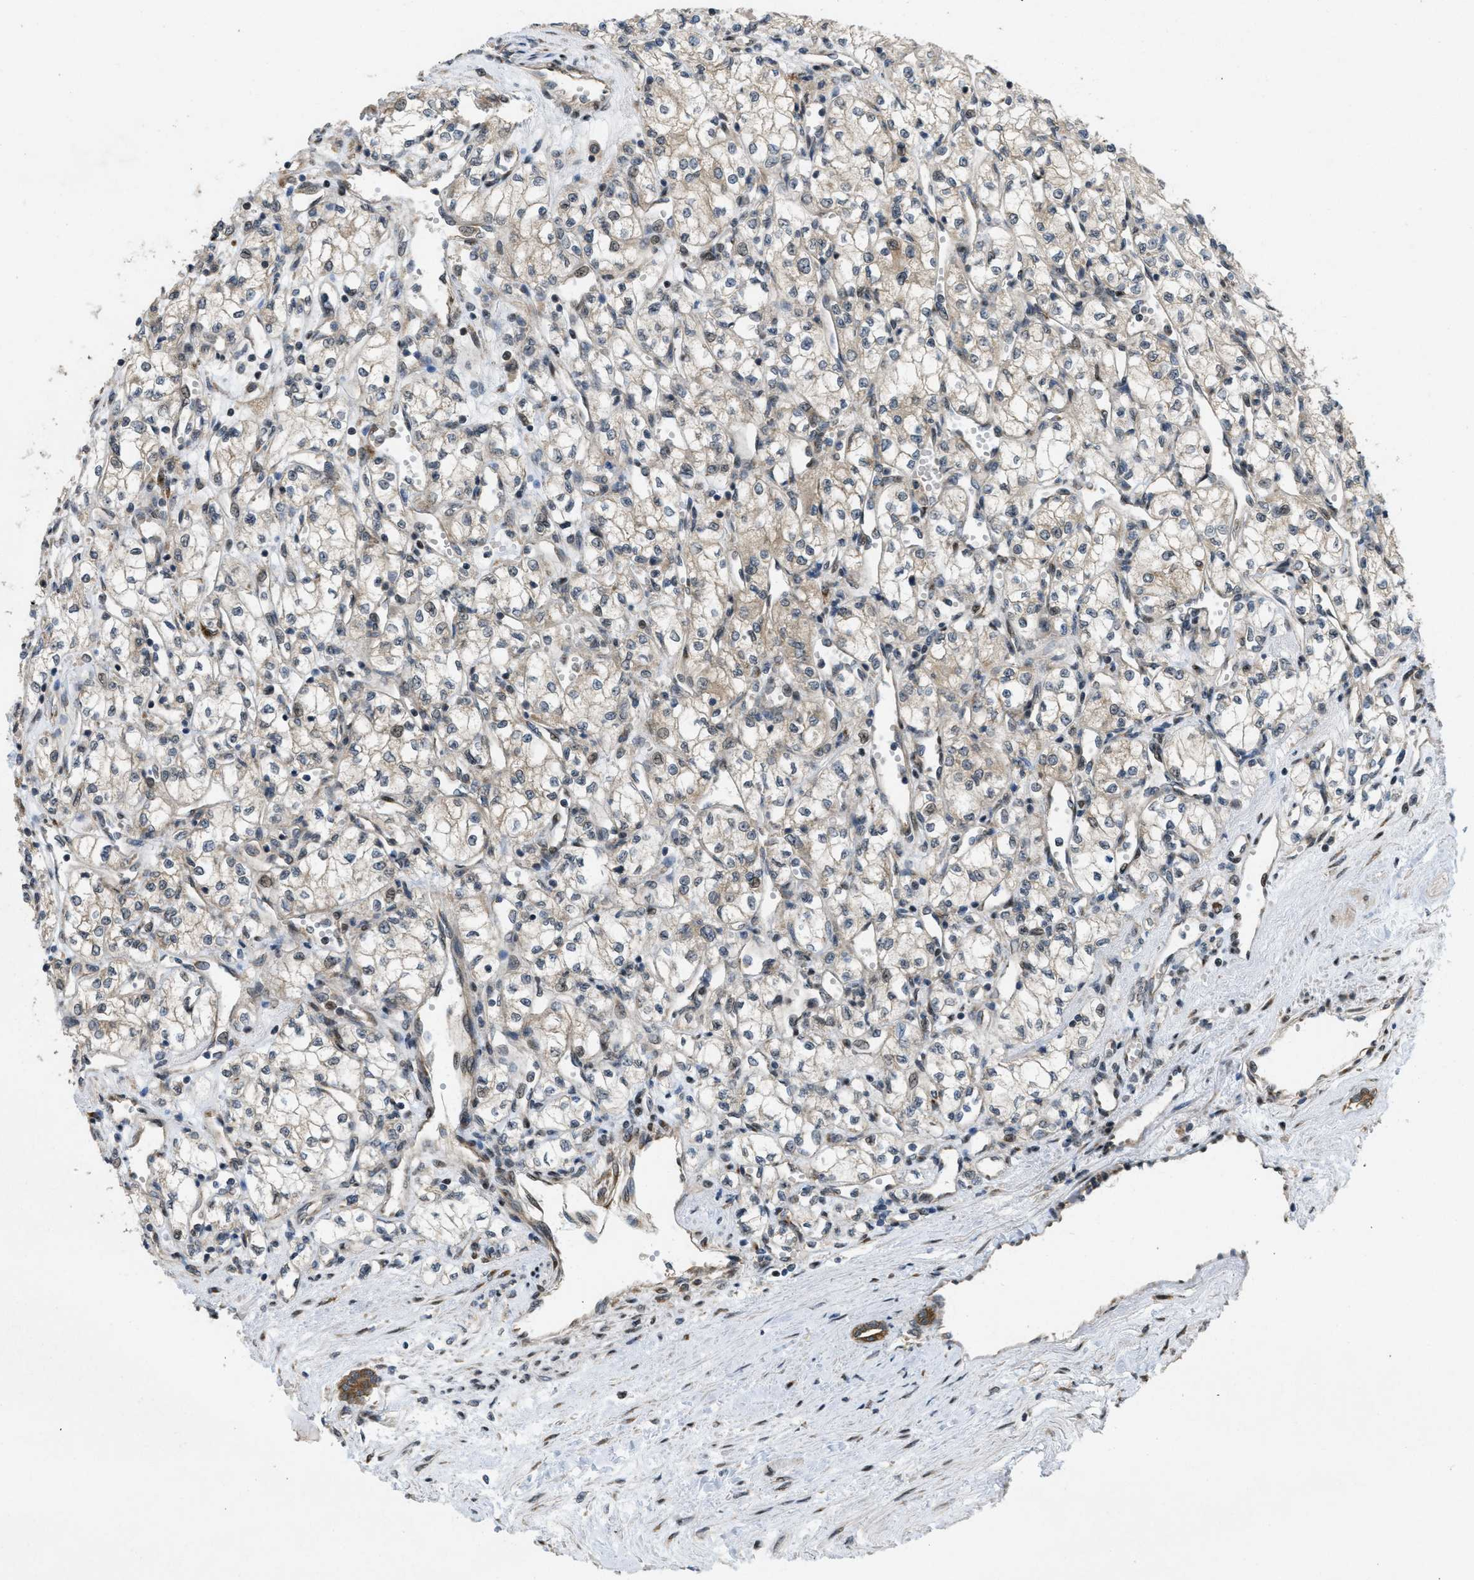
{"staining": {"intensity": "negative", "quantity": "none", "location": "none"}, "tissue": "renal cancer", "cell_type": "Tumor cells", "image_type": "cancer", "snomed": [{"axis": "morphology", "description": "Adenocarcinoma, NOS"}, {"axis": "topography", "description": "Kidney"}], "caption": "Renal adenocarcinoma stained for a protein using immunohistochemistry reveals no positivity tumor cells.", "gene": "IFNLR1", "patient": {"sex": "male", "age": 59}}